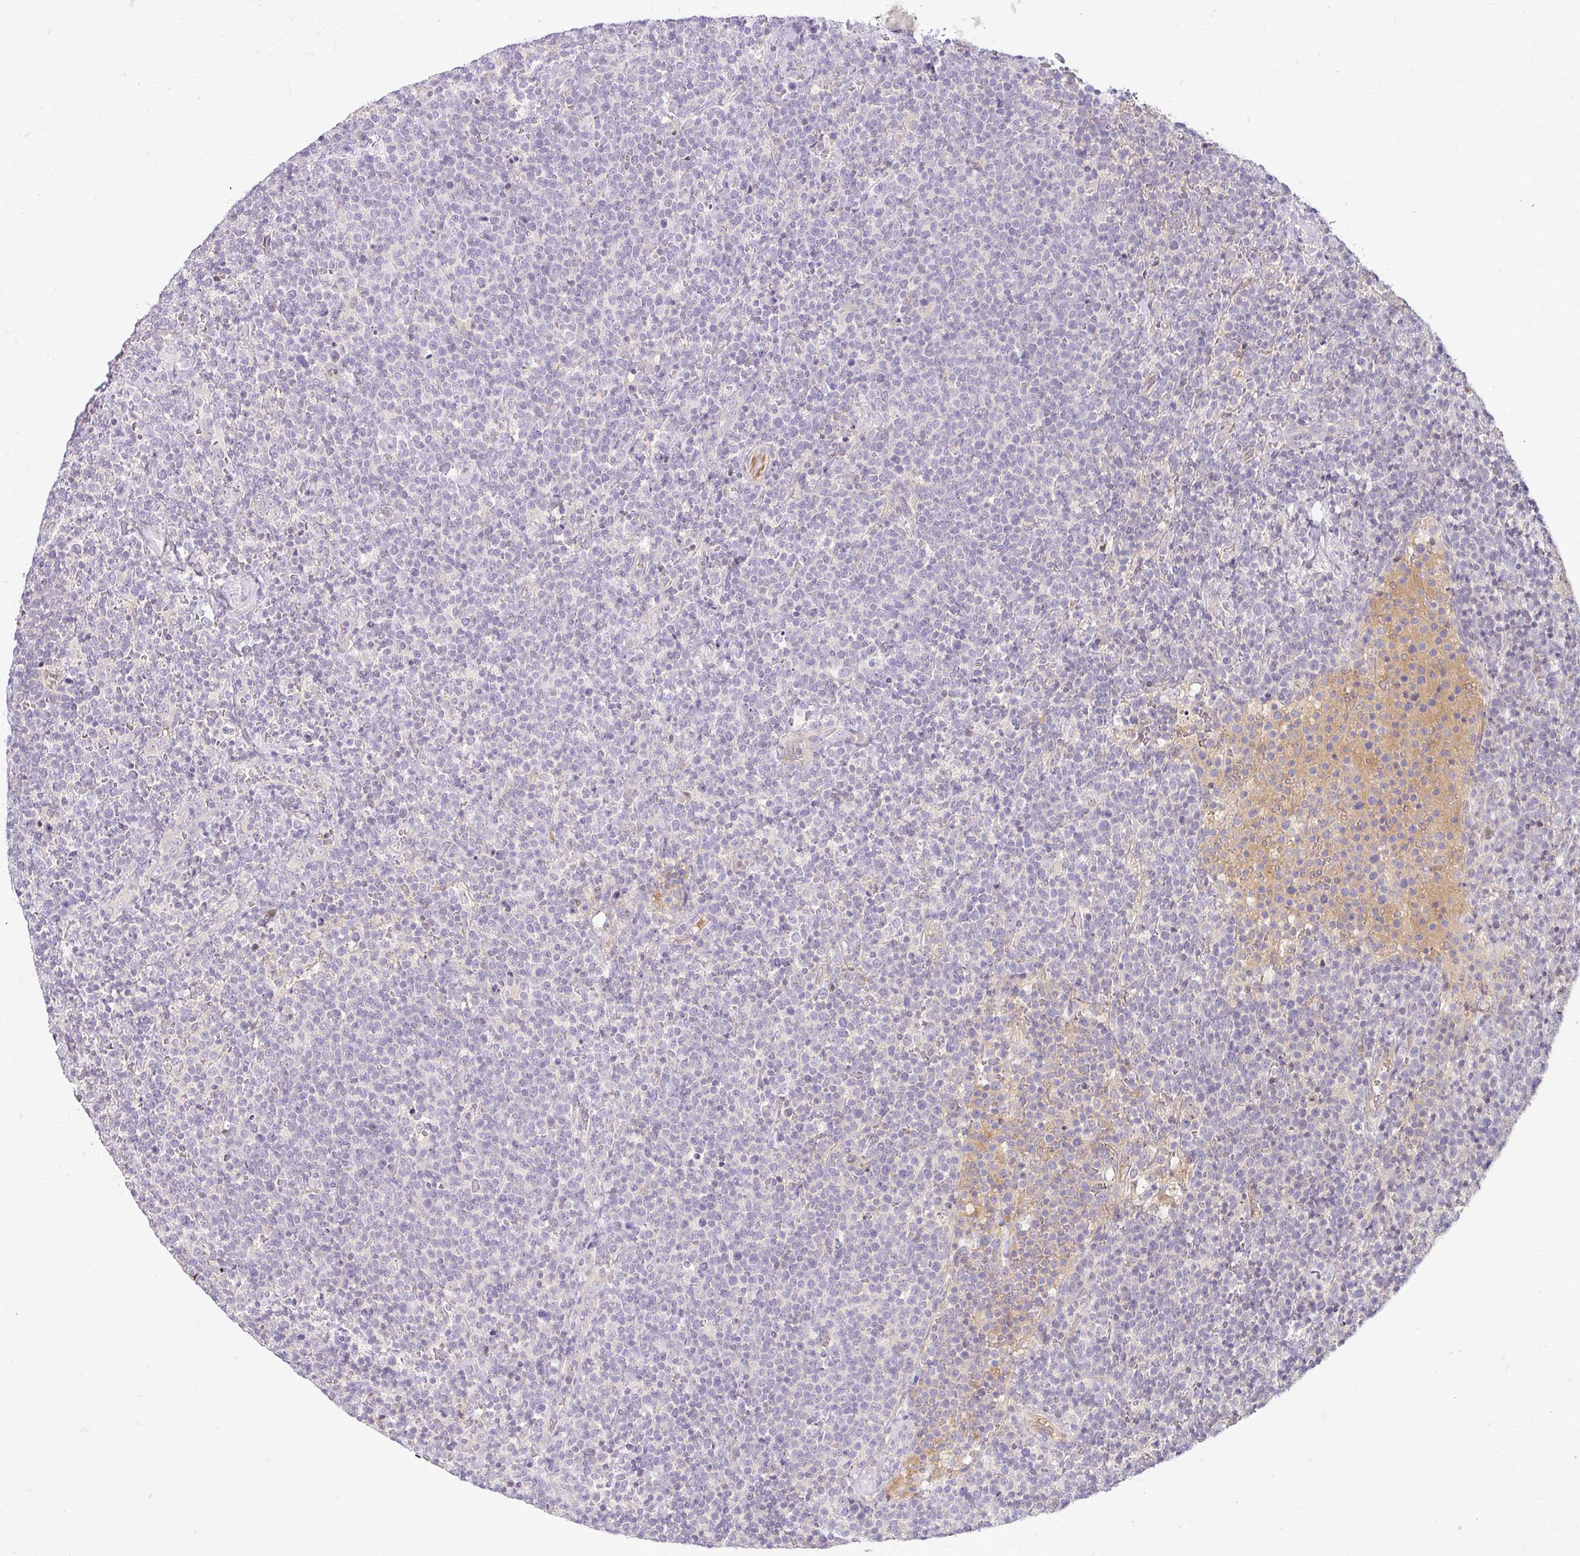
{"staining": {"intensity": "negative", "quantity": "none", "location": "none"}, "tissue": "lymphoma", "cell_type": "Tumor cells", "image_type": "cancer", "snomed": [{"axis": "morphology", "description": "Malignant lymphoma, non-Hodgkin's type, High grade"}, {"axis": "topography", "description": "Lymph node"}], "caption": "High magnification brightfield microscopy of high-grade malignant lymphoma, non-Hodgkin's type stained with DAB (brown) and counterstained with hematoxylin (blue): tumor cells show no significant staining.", "gene": "APOM", "patient": {"sex": "male", "age": 61}}